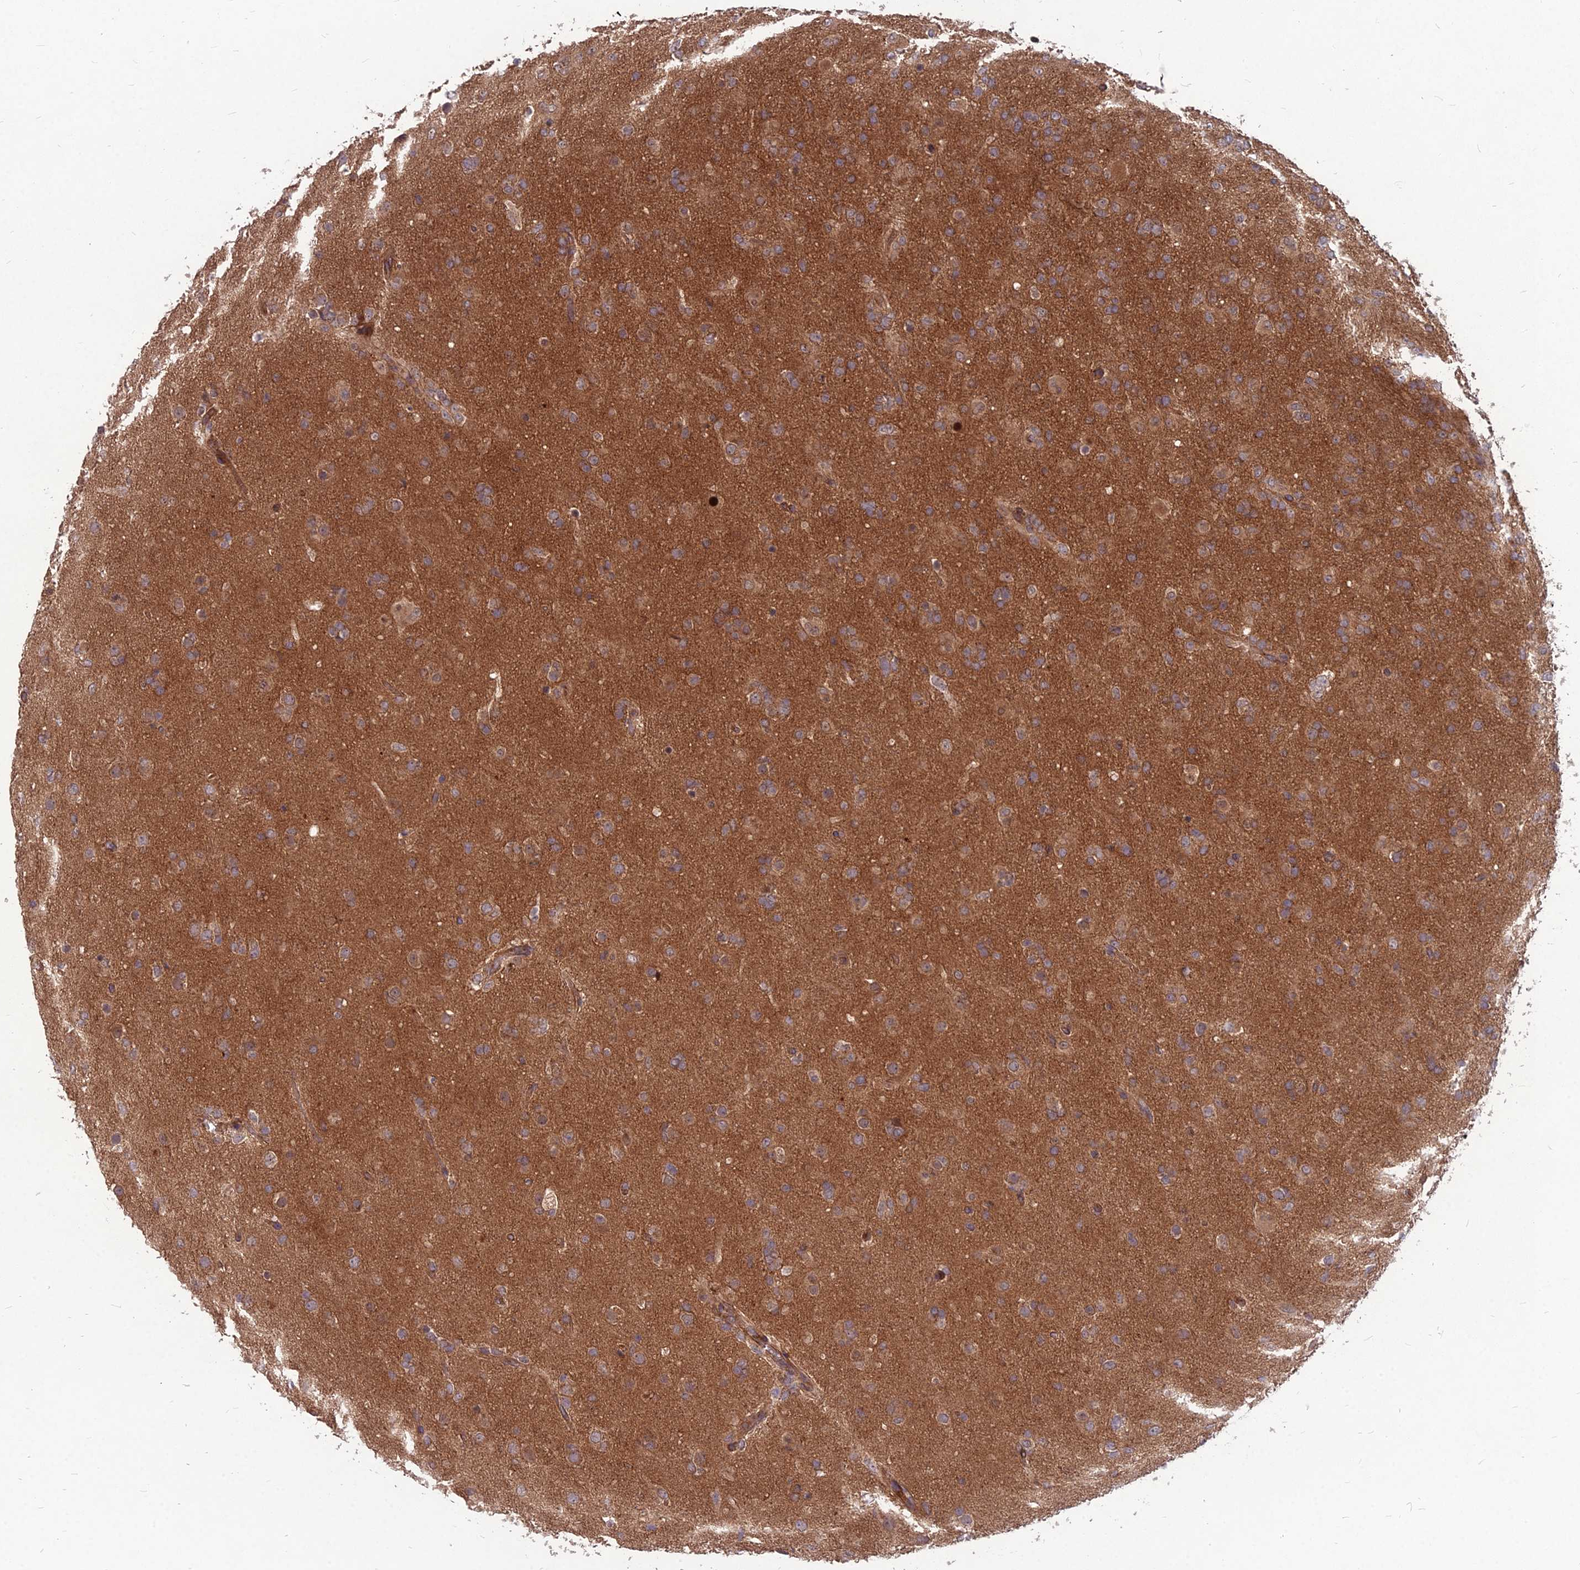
{"staining": {"intensity": "moderate", "quantity": ">75%", "location": "cytoplasmic/membranous"}, "tissue": "glioma", "cell_type": "Tumor cells", "image_type": "cancer", "snomed": [{"axis": "morphology", "description": "Glioma, malignant, Low grade"}, {"axis": "topography", "description": "Brain"}], "caption": "Tumor cells reveal moderate cytoplasmic/membranous staining in about >75% of cells in glioma.", "gene": "MFSD8", "patient": {"sex": "male", "age": 65}}